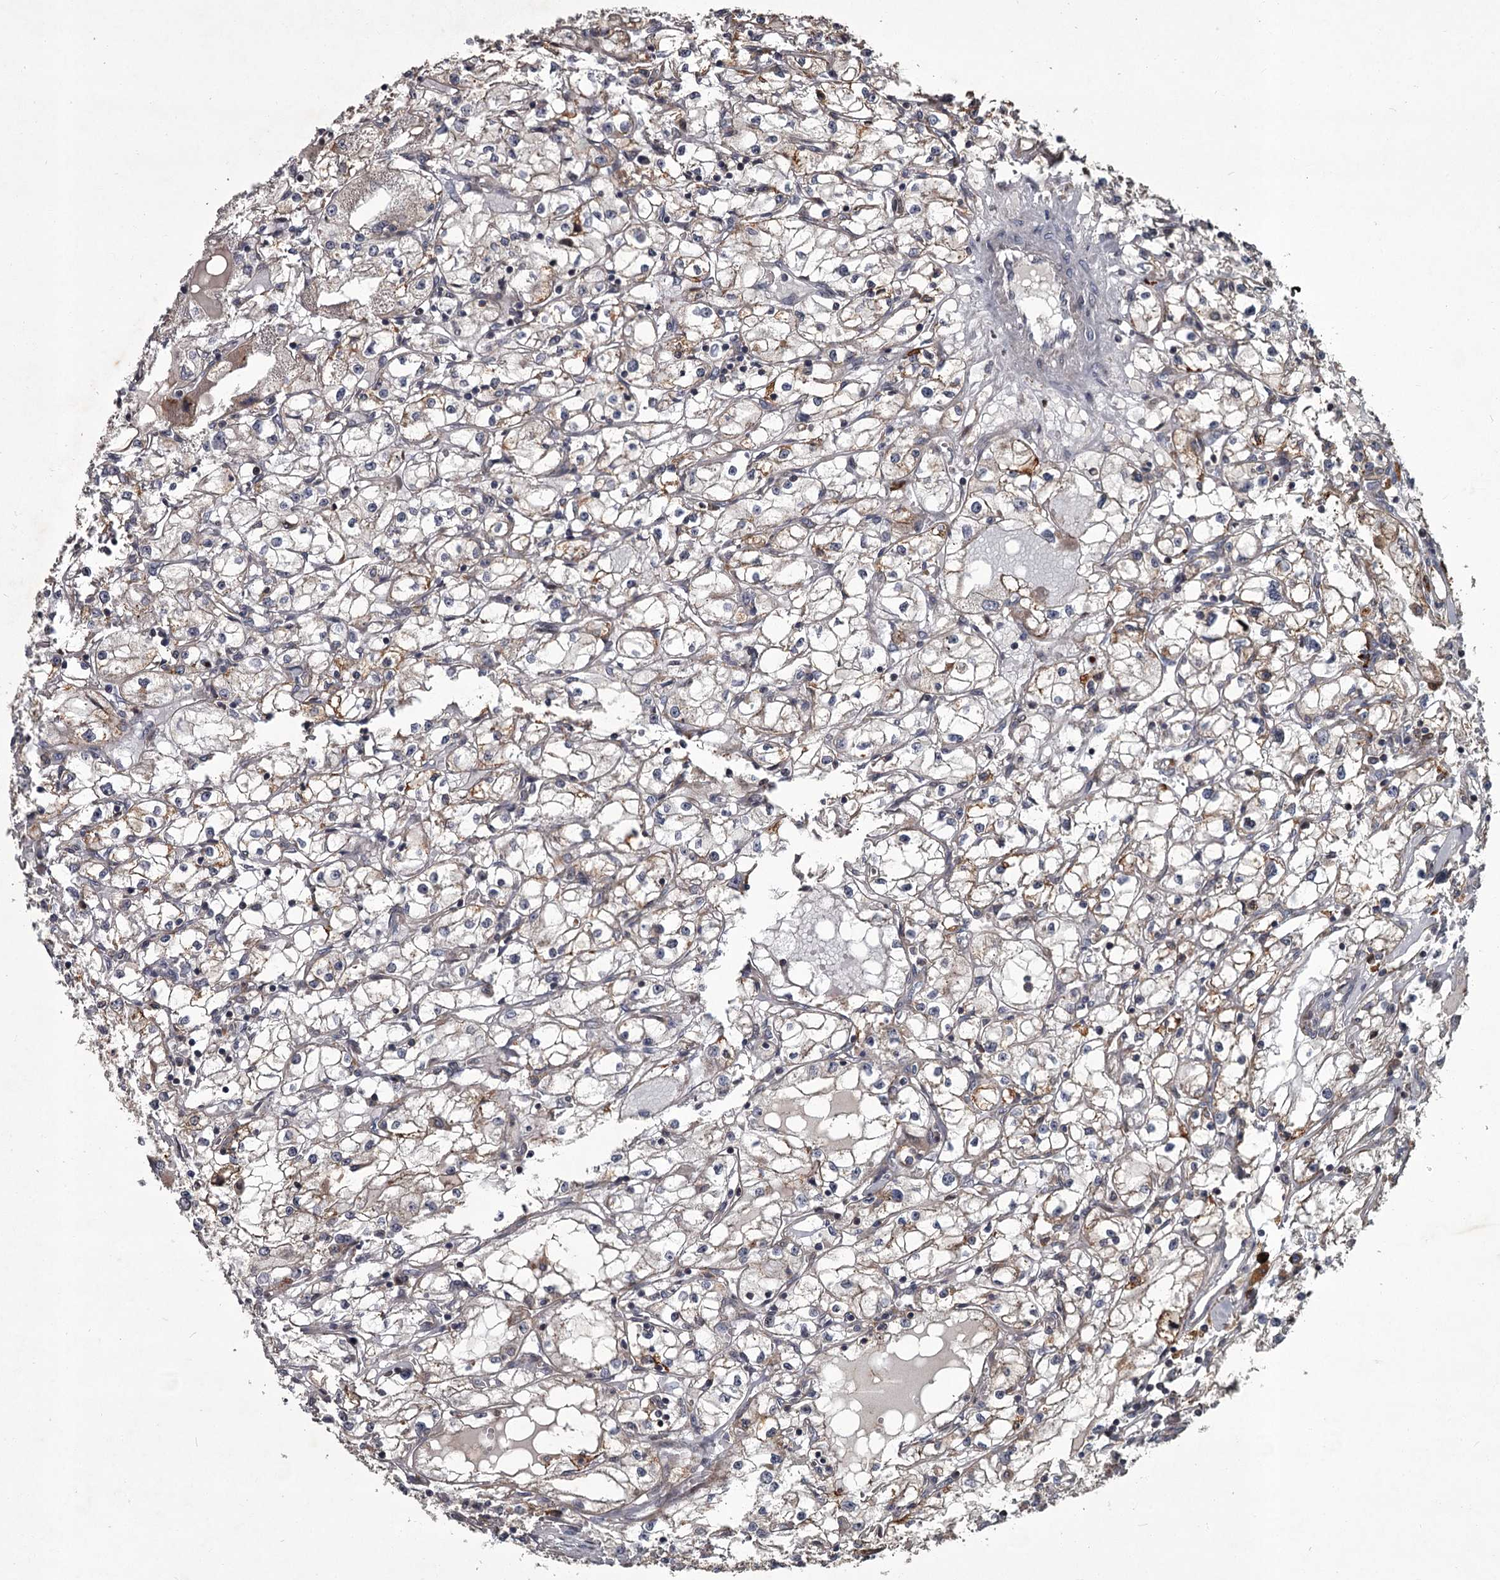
{"staining": {"intensity": "negative", "quantity": "none", "location": "none"}, "tissue": "renal cancer", "cell_type": "Tumor cells", "image_type": "cancer", "snomed": [{"axis": "morphology", "description": "Adenocarcinoma, NOS"}, {"axis": "topography", "description": "Kidney"}], "caption": "Adenocarcinoma (renal) was stained to show a protein in brown. There is no significant expression in tumor cells.", "gene": "UNC93B1", "patient": {"sex": "male", "age": 56}}